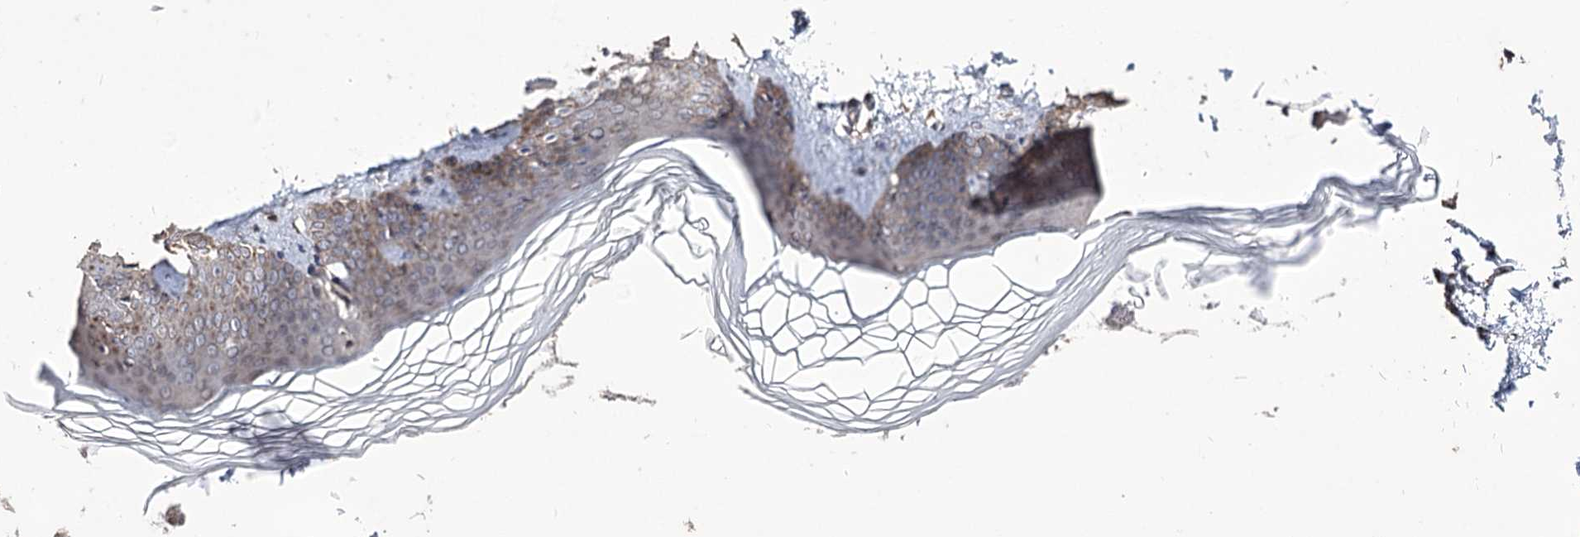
{"staining": {"intensity": "weak", "quantity": "<25%", "location": "cytoplasmic/membranous"}, "tissue": "skin", "cell_type": "Keratinocytes", "image_type": "normal", "snomed": [{"axis": "morphology", "description": "Normal tissue, NOS"}, {"axis": "topography", "description": "Skin"}], "caption": "Benign skin was stained to show a protein in brown. There is no significant staining in keratinocytes. (DAB (3,3'-diaminobenzidine) immunohistochemistry (IHC), high magnification).", "gene": "STK17B", "patient": {"sex": "female", "age": 27}}